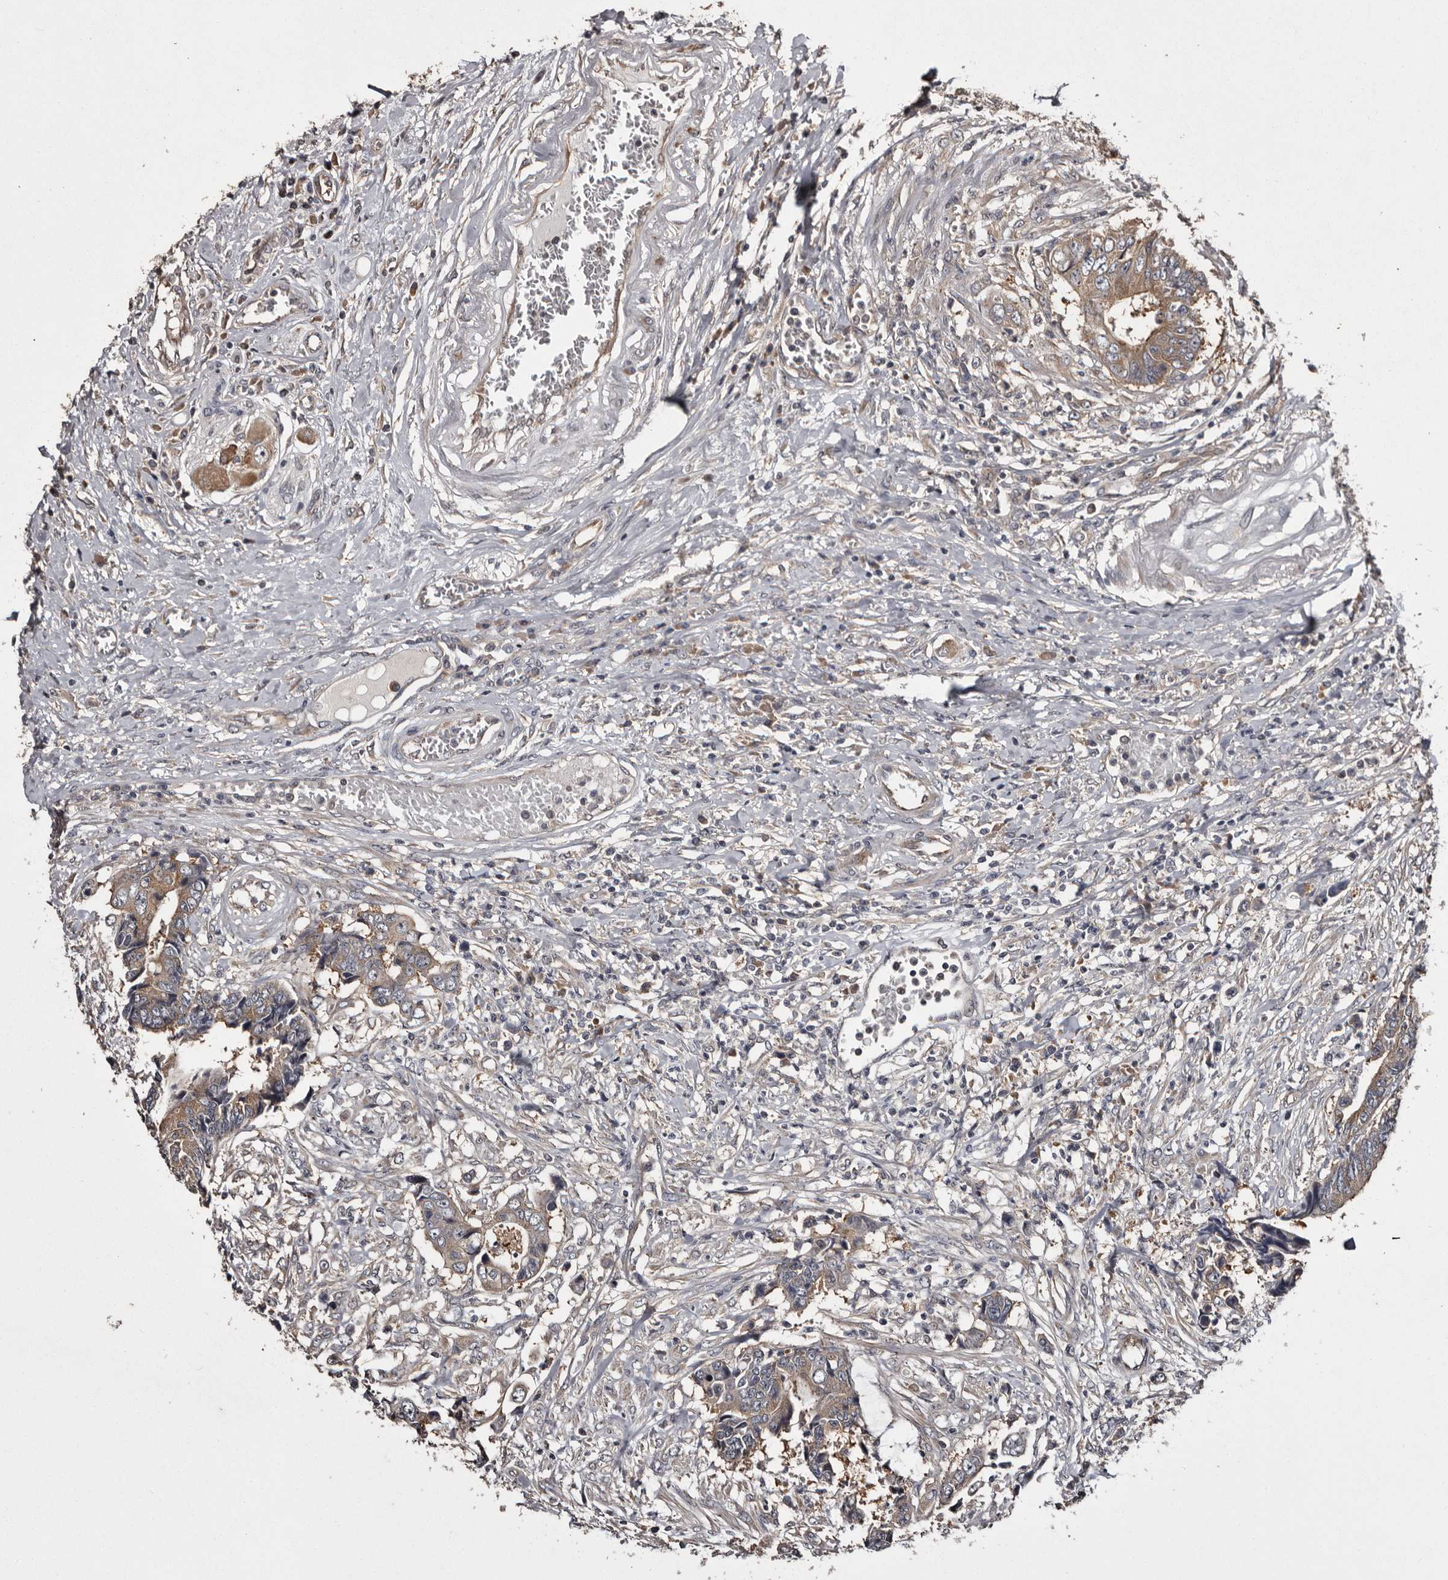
{"staining": {"intensity": "weak", "quantity": ">75%", "location": "cytoplasmic/membranous"}, "tissue": "colorectal cancer", "cell_type": "Tumor cells", "image_type": "cancer", "snomed": [{"axis": "morphology", "description": "Adenocarcinoma, NOS"}, {"axis": "topography", "description": "Rectum"}], "caption": "Colorectal cancer (adenocarcinoma) was stained to show a protein in brown. There is low levels of weak cytoplasmic/membranous staining in about >75% of tumor cells. (brown staining indicates protein expression, while blue staining denotes nuclei).", "gene": "DARS1", "patient": {"sex": "male", "age": 84}}